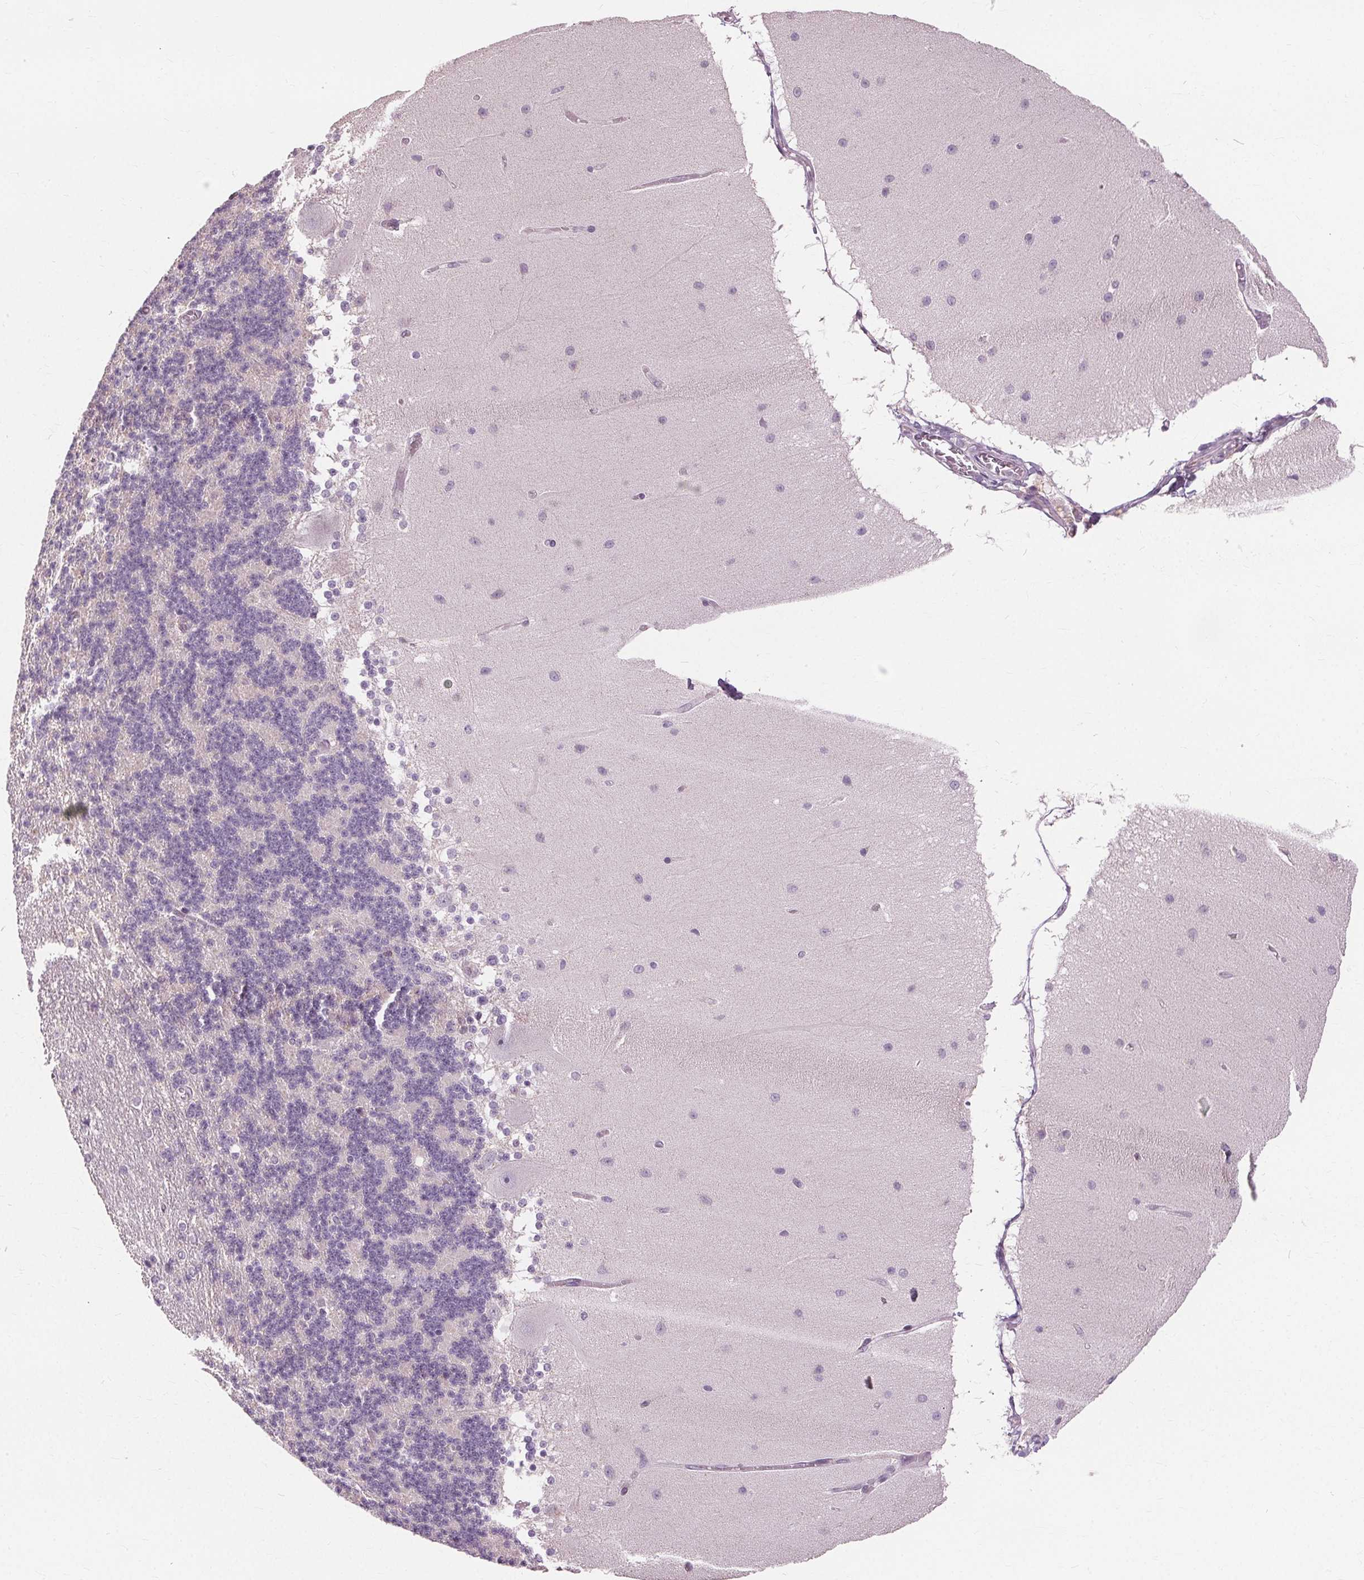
{"staining": {"intensity": "negative", "quantity": "none", "location": "none"}, "tissue": "cerebellum", "cell_type": "Cells in granular layer", "image_type": "normal", "snomed": [{"axis": "morphology", "description": "Normal tissue, NOS"}, {"axis": "topography", "description": "Cerebellum"}], "caption": "Cells in granular layer show no significant protein positivity in unremarkable cerebellum. Nuclei are stained in blue.", "gene": "SIGLEC6", "patient": {"sex": "female", "age": 54}}